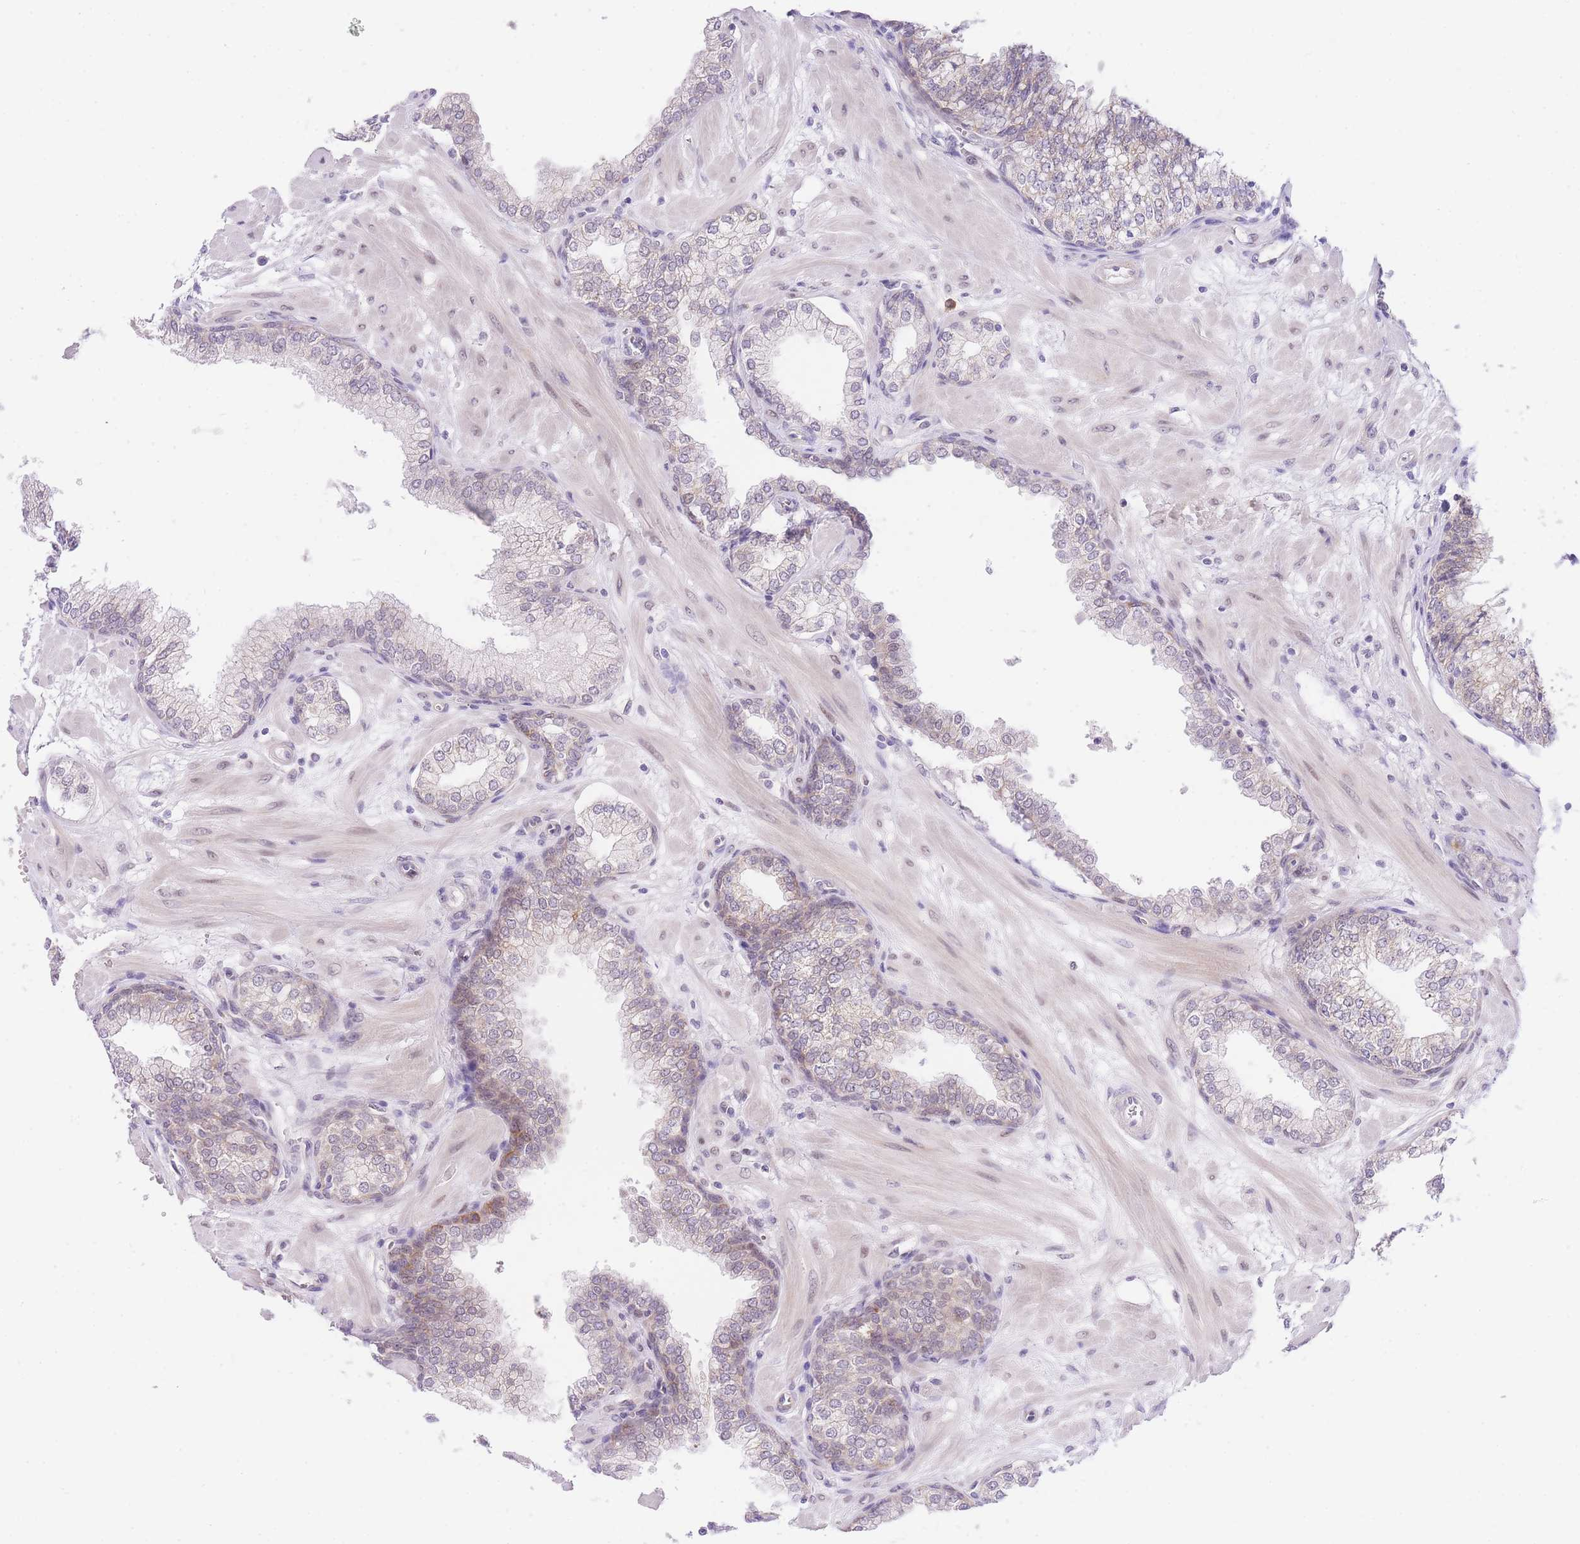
{"staining": {"intensity": "moderate", "quantity": "<25%", "location": "cytoplasmic/membranous,nuclear"}, "tissue": "prostate", "cell_type": "Glandular cells", "image_type": "normal", "snomed": [{"axis": "morphology", "description": "Normal tissue, NOS"}, {"axis": "morphology", "description": "Urothelial carcinoma, Low grade"}, {"axis": "topography", "description": "Urinary bladder"}, {"axis": "topography", "description": "Prostate"}], "caption": "Protein expression analysis of benign prostate displays moderate cytoplasmic/membranous,nuclear positivity in approximately <25% of glandular cells.", "gene": "UBXN7", "patient": {"sex": "male", "age": 60}}